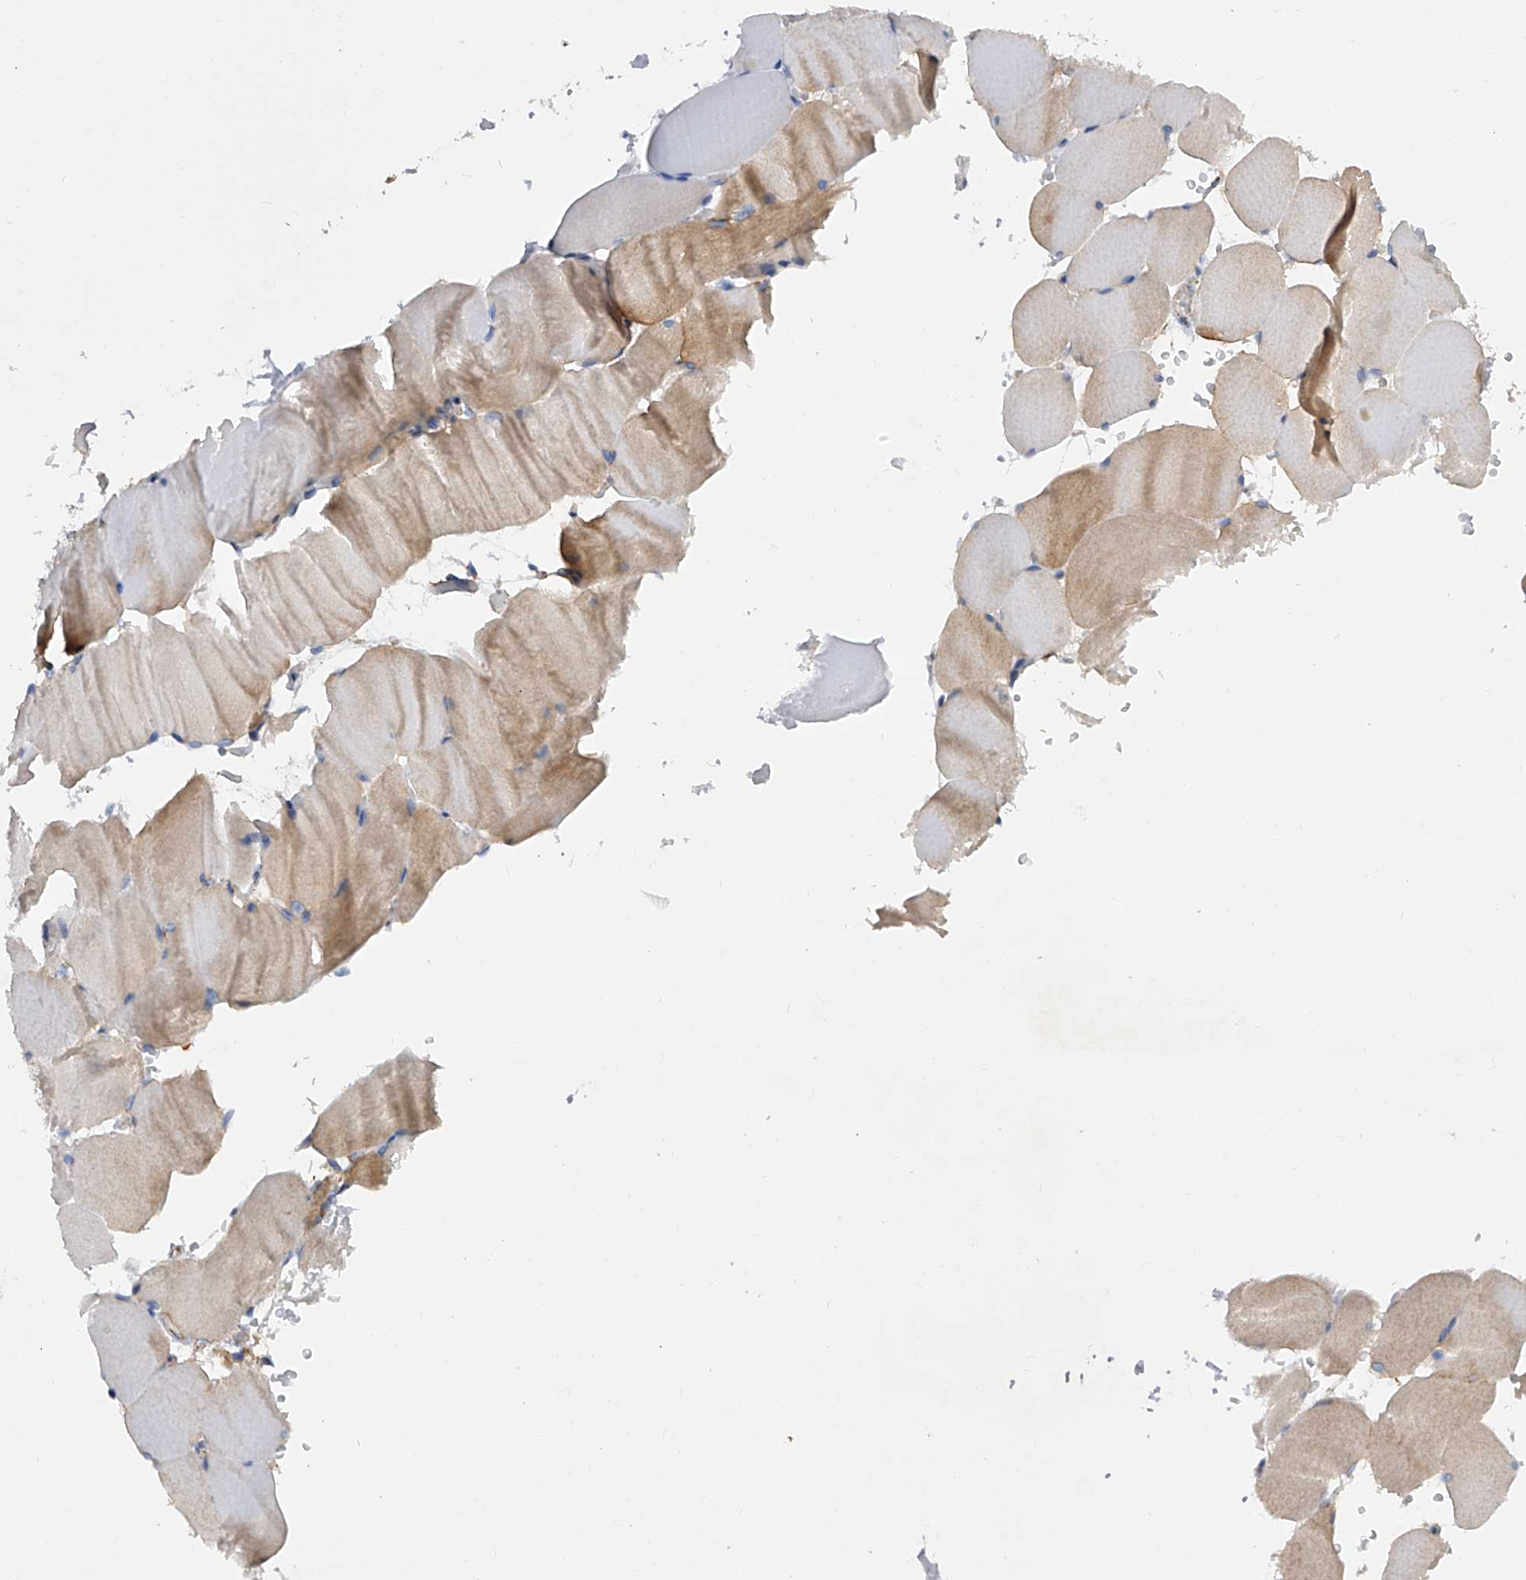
{"staining": {"intensity": "weak", "quantity": "25%-75%", "location": "cytoplasmic/membranous"}, "tissue": "skeletal muscle", "cell_type": "Myocytes", "image_type": "normal", "snomed": [{"axis": "morphology", "description": "Normal tissue, NOS"}, {"axis": "topography", "description": "Skeletal muscle"}, {"axis": "topography", "description": "Parathyroid gland"}], "caption": "Skeletal muscle stained with DAB (3,3'-diaminobenzidine) IHC reveals low levels of weak cytoplasmic/membranous expression in about 25%-75% of myocytes. (IHC, brightfield microscopy, high magnification).", "gene": "PDSS2", "patient": {"sex": "female", "age": 37}}